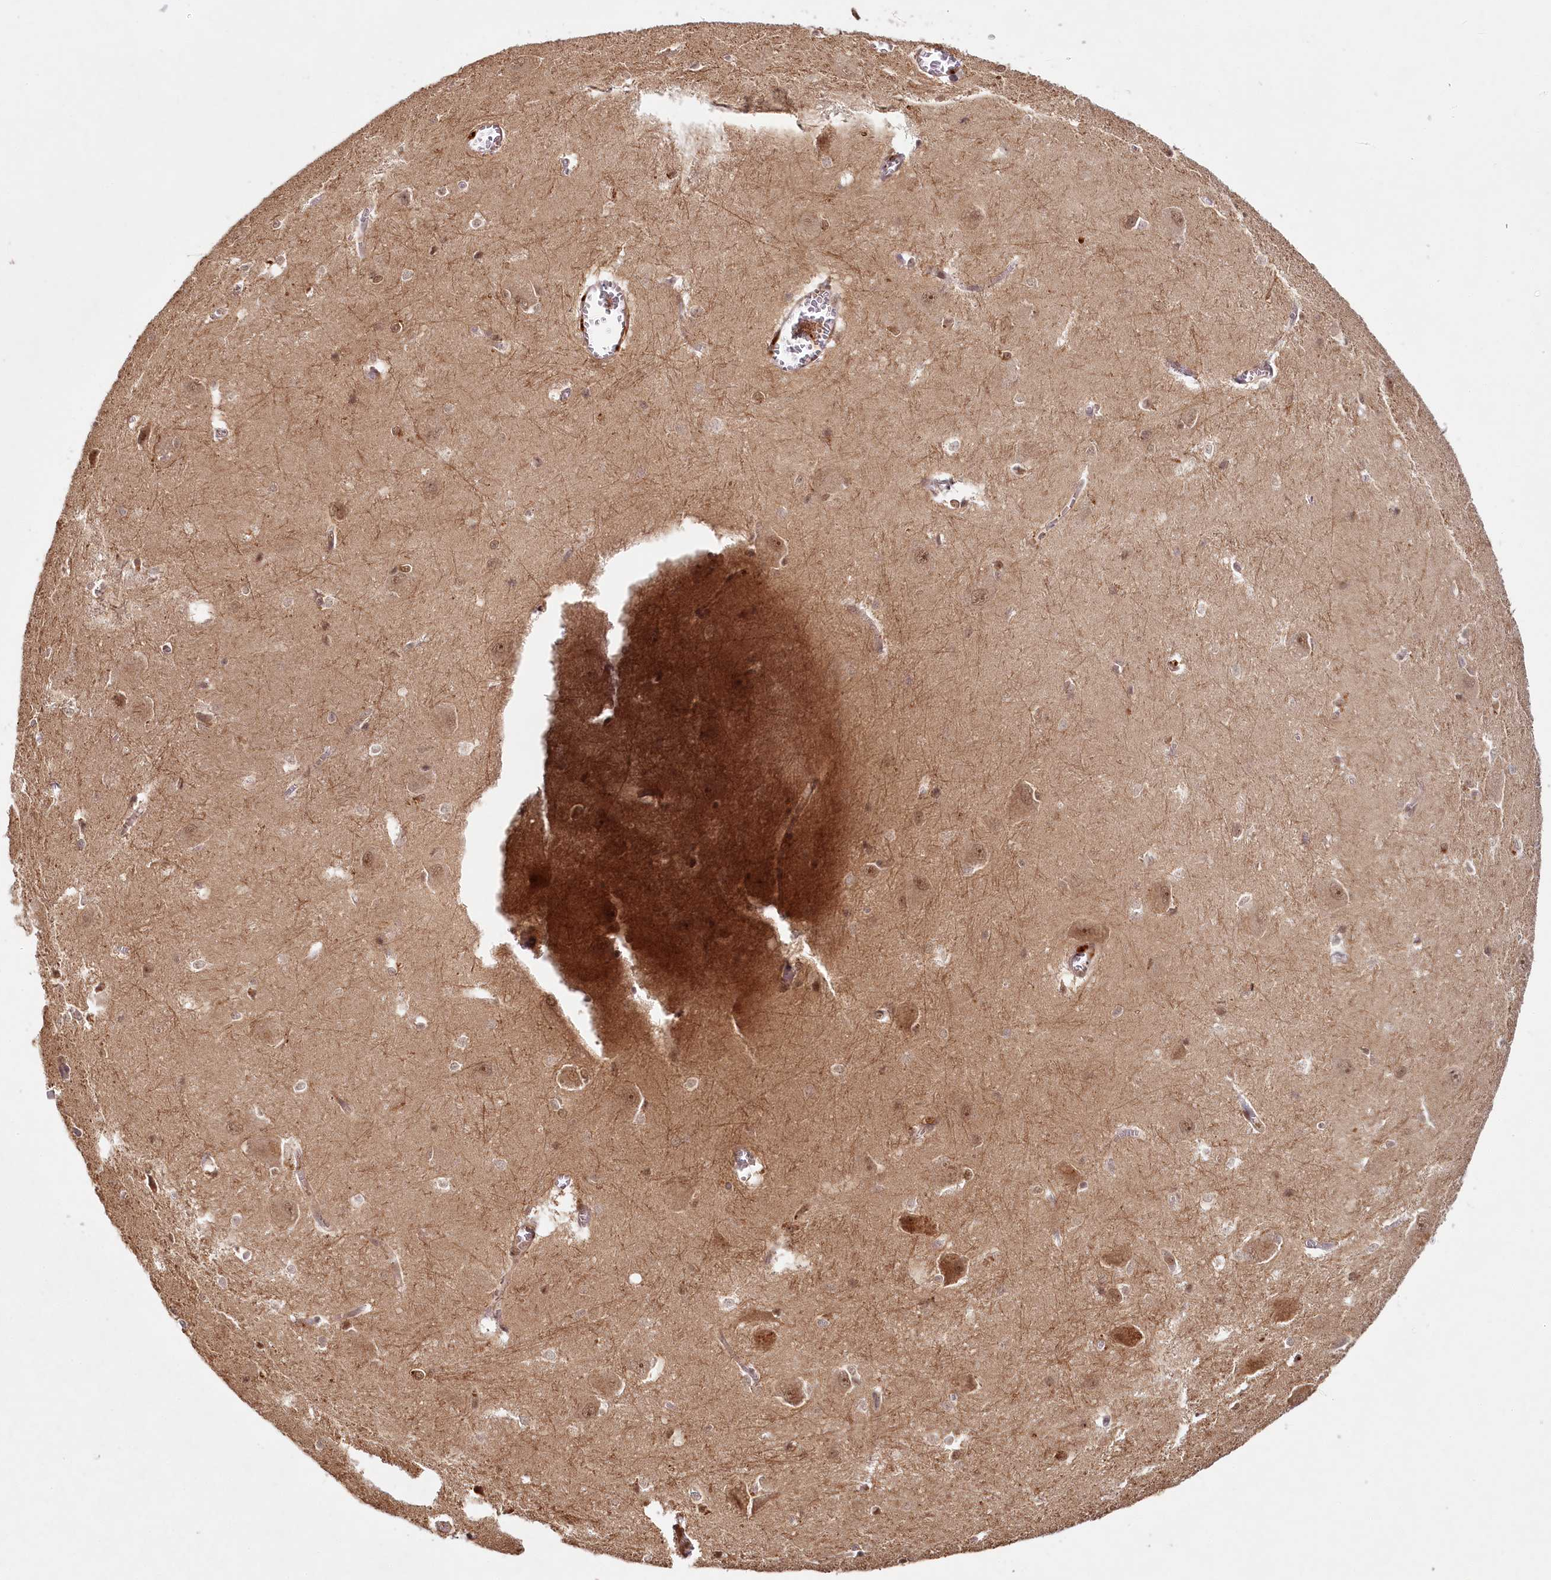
{"staining": {"intensity": "moderate", "quantity": "<25%", "location": "cytoplasmic/membranous,nuclear"}, "tissue": "caudate", "cell_type": "Glial cells", "image_type": "normal", "snomed": [{"axis": "morphology", "description": "Normal tissue, NOS"}, {"axis": "topography", "description": "Lateral ventricle wall"}], "caption": "Immunohistochemistry (IHC) photomicrograph of unremarkable human caudate stained for a protein (brown), which demonstrates low levels of moderate cytoplasmic/membranous,nuclear expression in about <25% of glial cells.", "gene": "WAPL", "patient": {"sex": "male", "age": 37}}